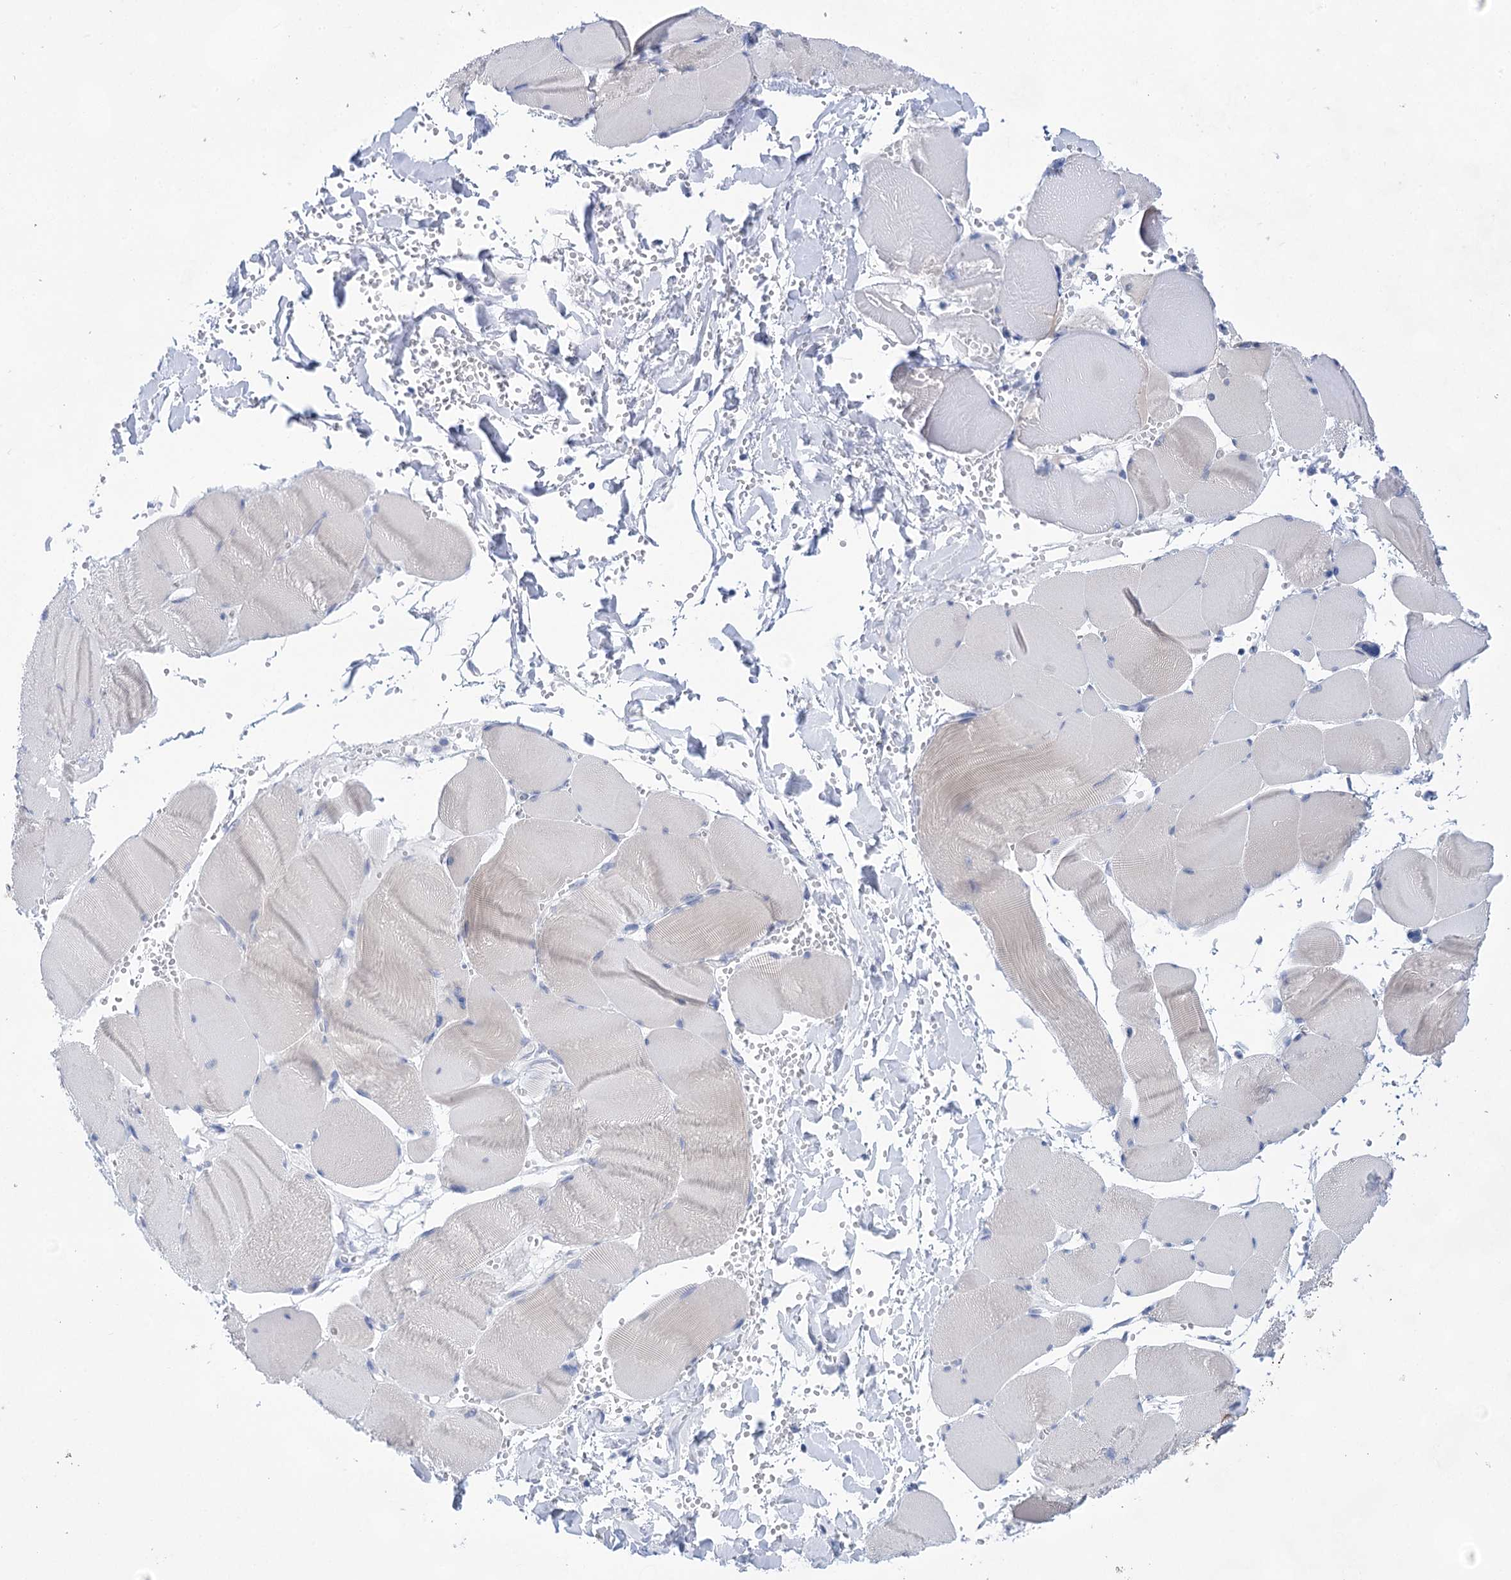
{"staining": {"intensity": "negative", "quantity": "none", "location": "none"}, "tissue": "adipose tissue", "cell_type": "Adipocytes", "image_type": "normal", "snomed": [{"axis": "morphology", "description": "Normal tissue, NOS"}, {"axis": "topography", "description": "Skeletal muscle"}, {"axis": "topography", "description": "Peripheral nerve tissue"}], "caption": "A high-resolution image shows immunohistochemistry (IHC) staining of benign adipose tissue, which shows no significant expression in adipocytes. The staining was performed using DAB to visualize the protein expression in brown, while the nuclei were stained in blue with hematoxylin (Magnification: 20x).", "gene": "LALBA", "patient": {"sex": "female", "age": 55}}